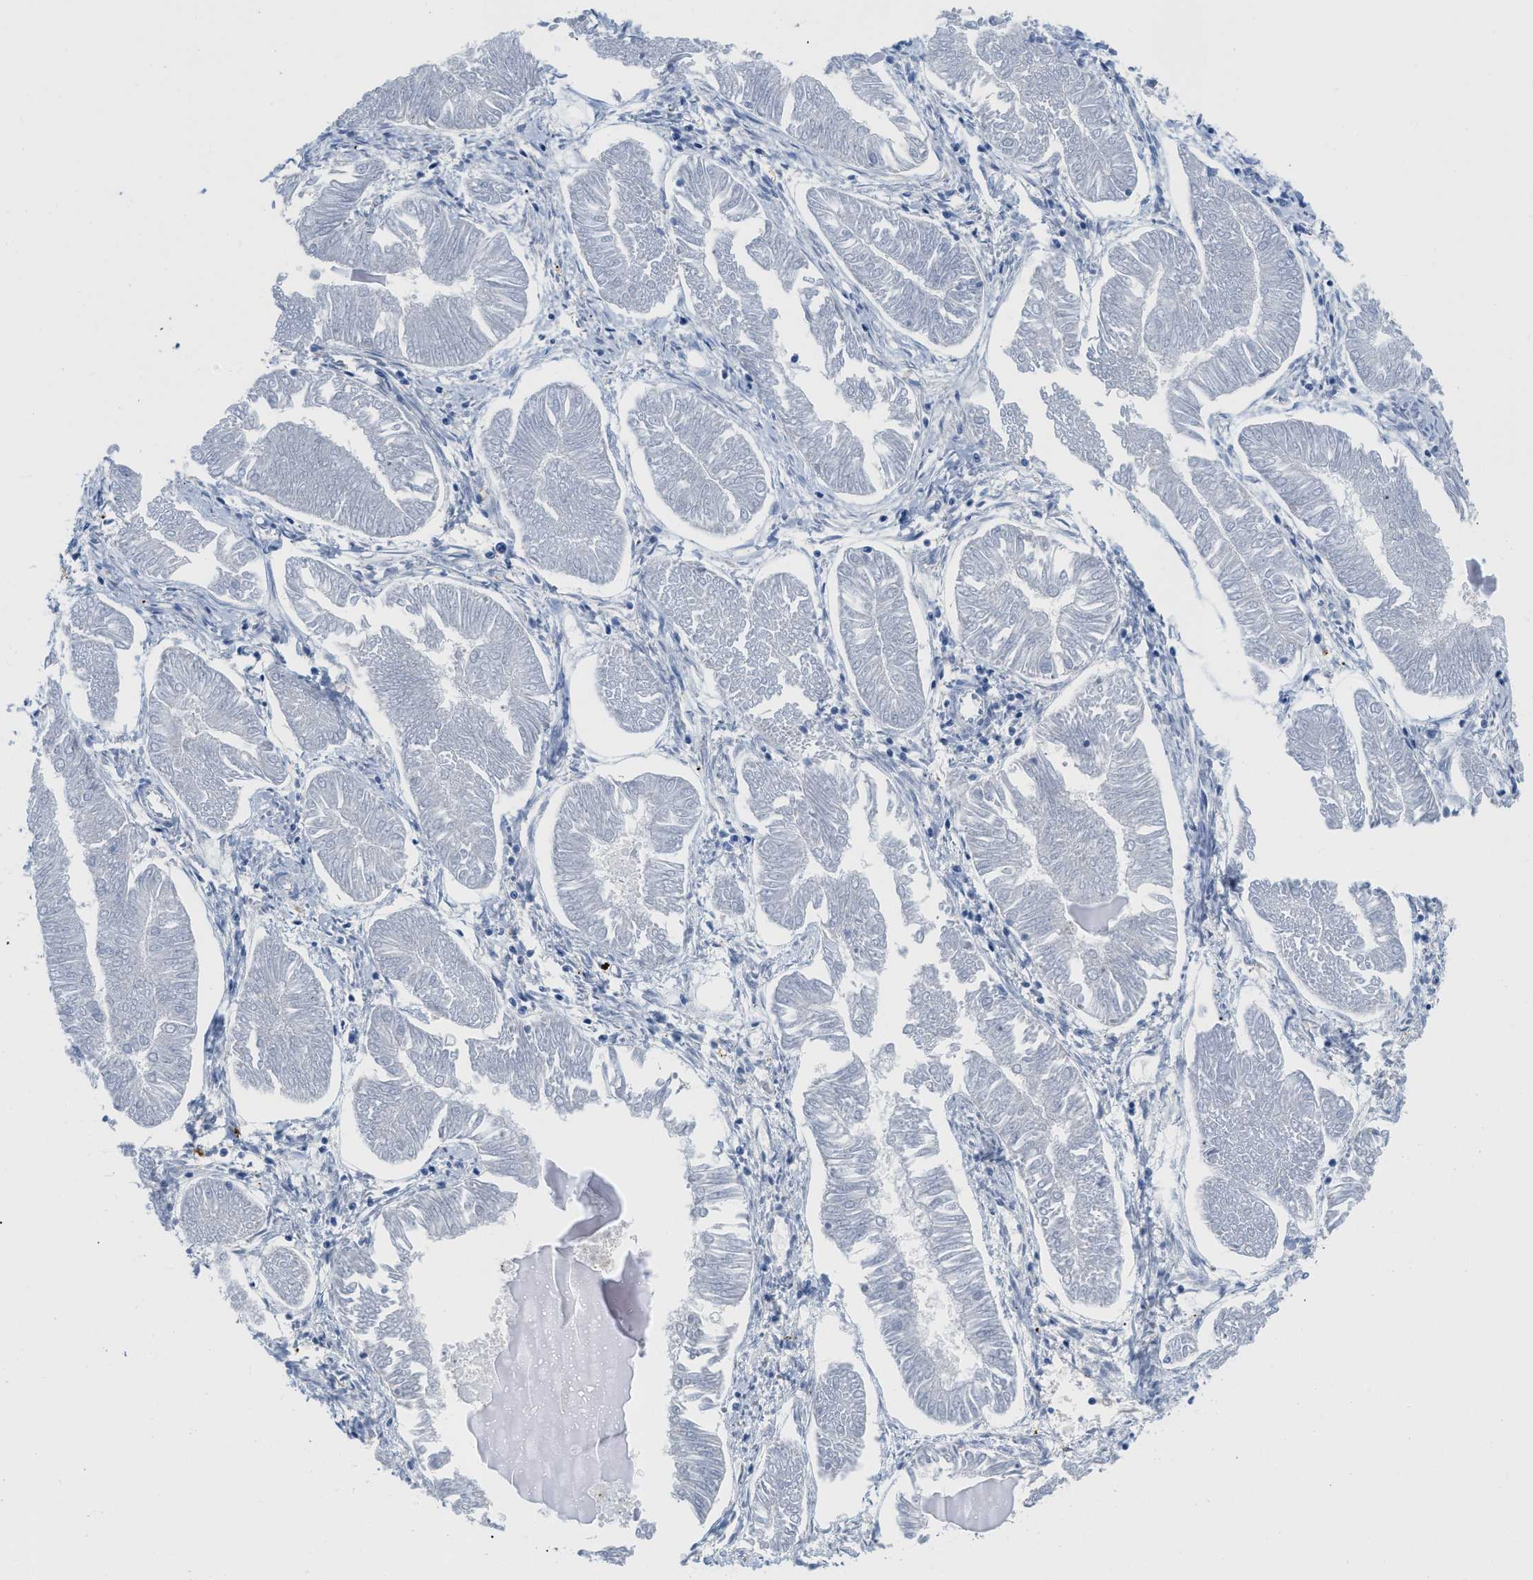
{"staining": {"intensity": "negative", "quantity": "none", "location": "none"}, "tissue": "endometrial cancer", "cell_type": "Tumor cells", "image_type": "cancer", "snomed": [{"axis": "morphology", "description": "Adenocarcinoma, NOS"}, {"axis": "topography", "description": "Endometrium"}], "caption": "Histopathology image shows no protein positivity in tumor cells of endometrial cancer (adenocarcinoma) tissue. (Immunohistochemistry (ihc), brightfield microscopy, high magnification).", "gene": "PYY", "patient": {"sex": "female", "age": 53}}